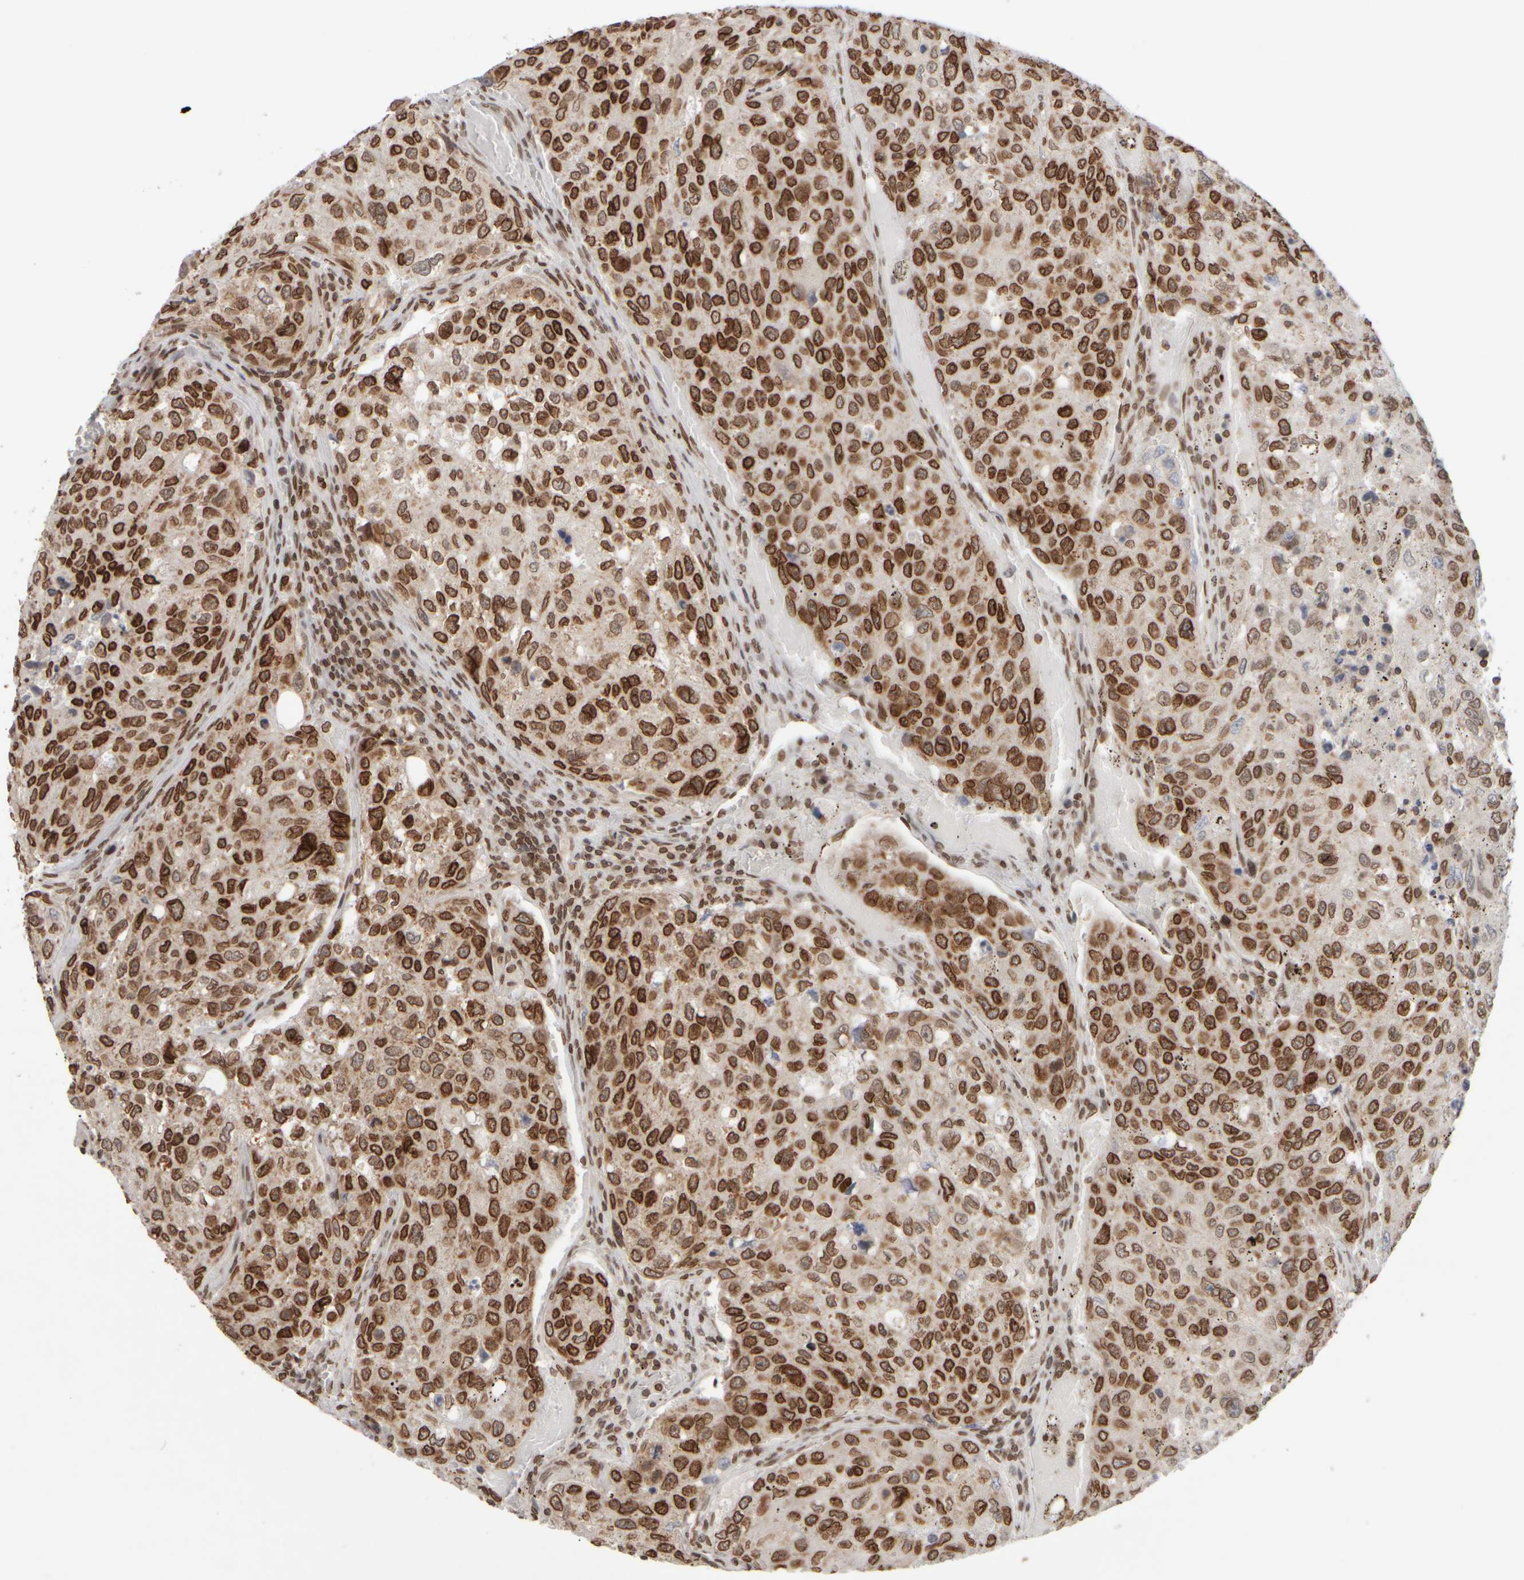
{"staining": {"intensity": "strong", "quantity": ">75%", "location": "cytoplasmic/membranous,nuclear"}, "tissue": "urothelial cancer", "cell_type": "Tumor cells", "image_type": "cancer", "snomed": [{"axis": "morphology", "description": "Urothelial carcinoma, High grade"}, {"axis": "topography", "description": "Lymph node"}, {"axis": "topography", "description": "Urinary bladder"}], "caption": "About >75% of tumor cells in urothelial cancer exhibit strong cytoplasmic/membranous and nuclear protein staining as visualized by brown immunohistochemical staining.", "gene": "ZC3HC1", "patient": {"sex": "male", "age": 51}}